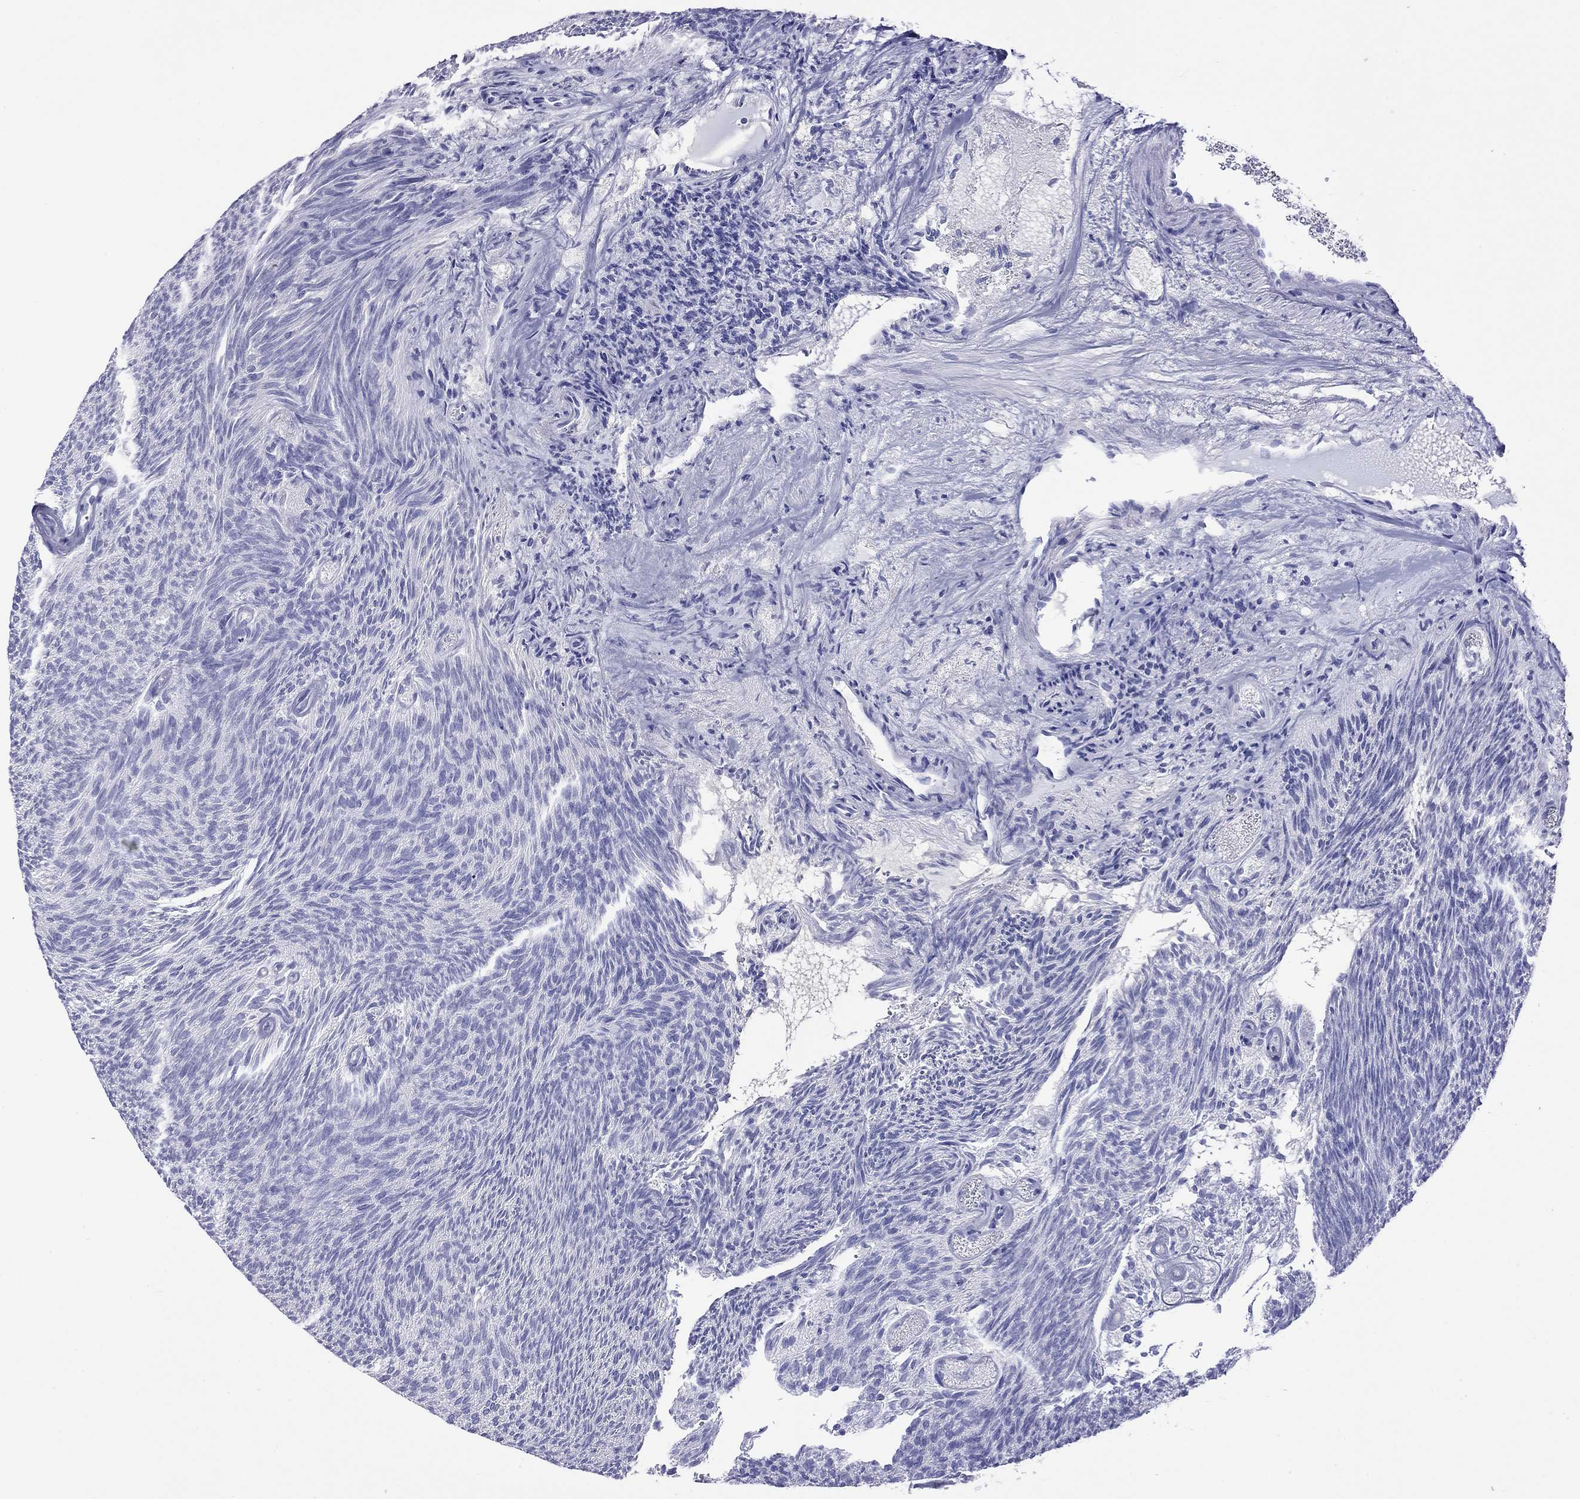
{"staining": {"intensity": "negative", "quantity": "none", "location": "none"}, "tissue": "urothelial cancer", "cell_type": "Tumor cells", "image_type": "cancer", "snomed": [{"axis": "morphology", "description": "Urothelial carcinoma, Low grade"}, {"axis": "topography", "description": "Urinary bladder"}], "caption": "Immunohistochemical staining of human urothelial cancer displays no significant expression in tumor cells.", "gene": "SLC30A8", "patient": {"sex": "male", "age": 77}}